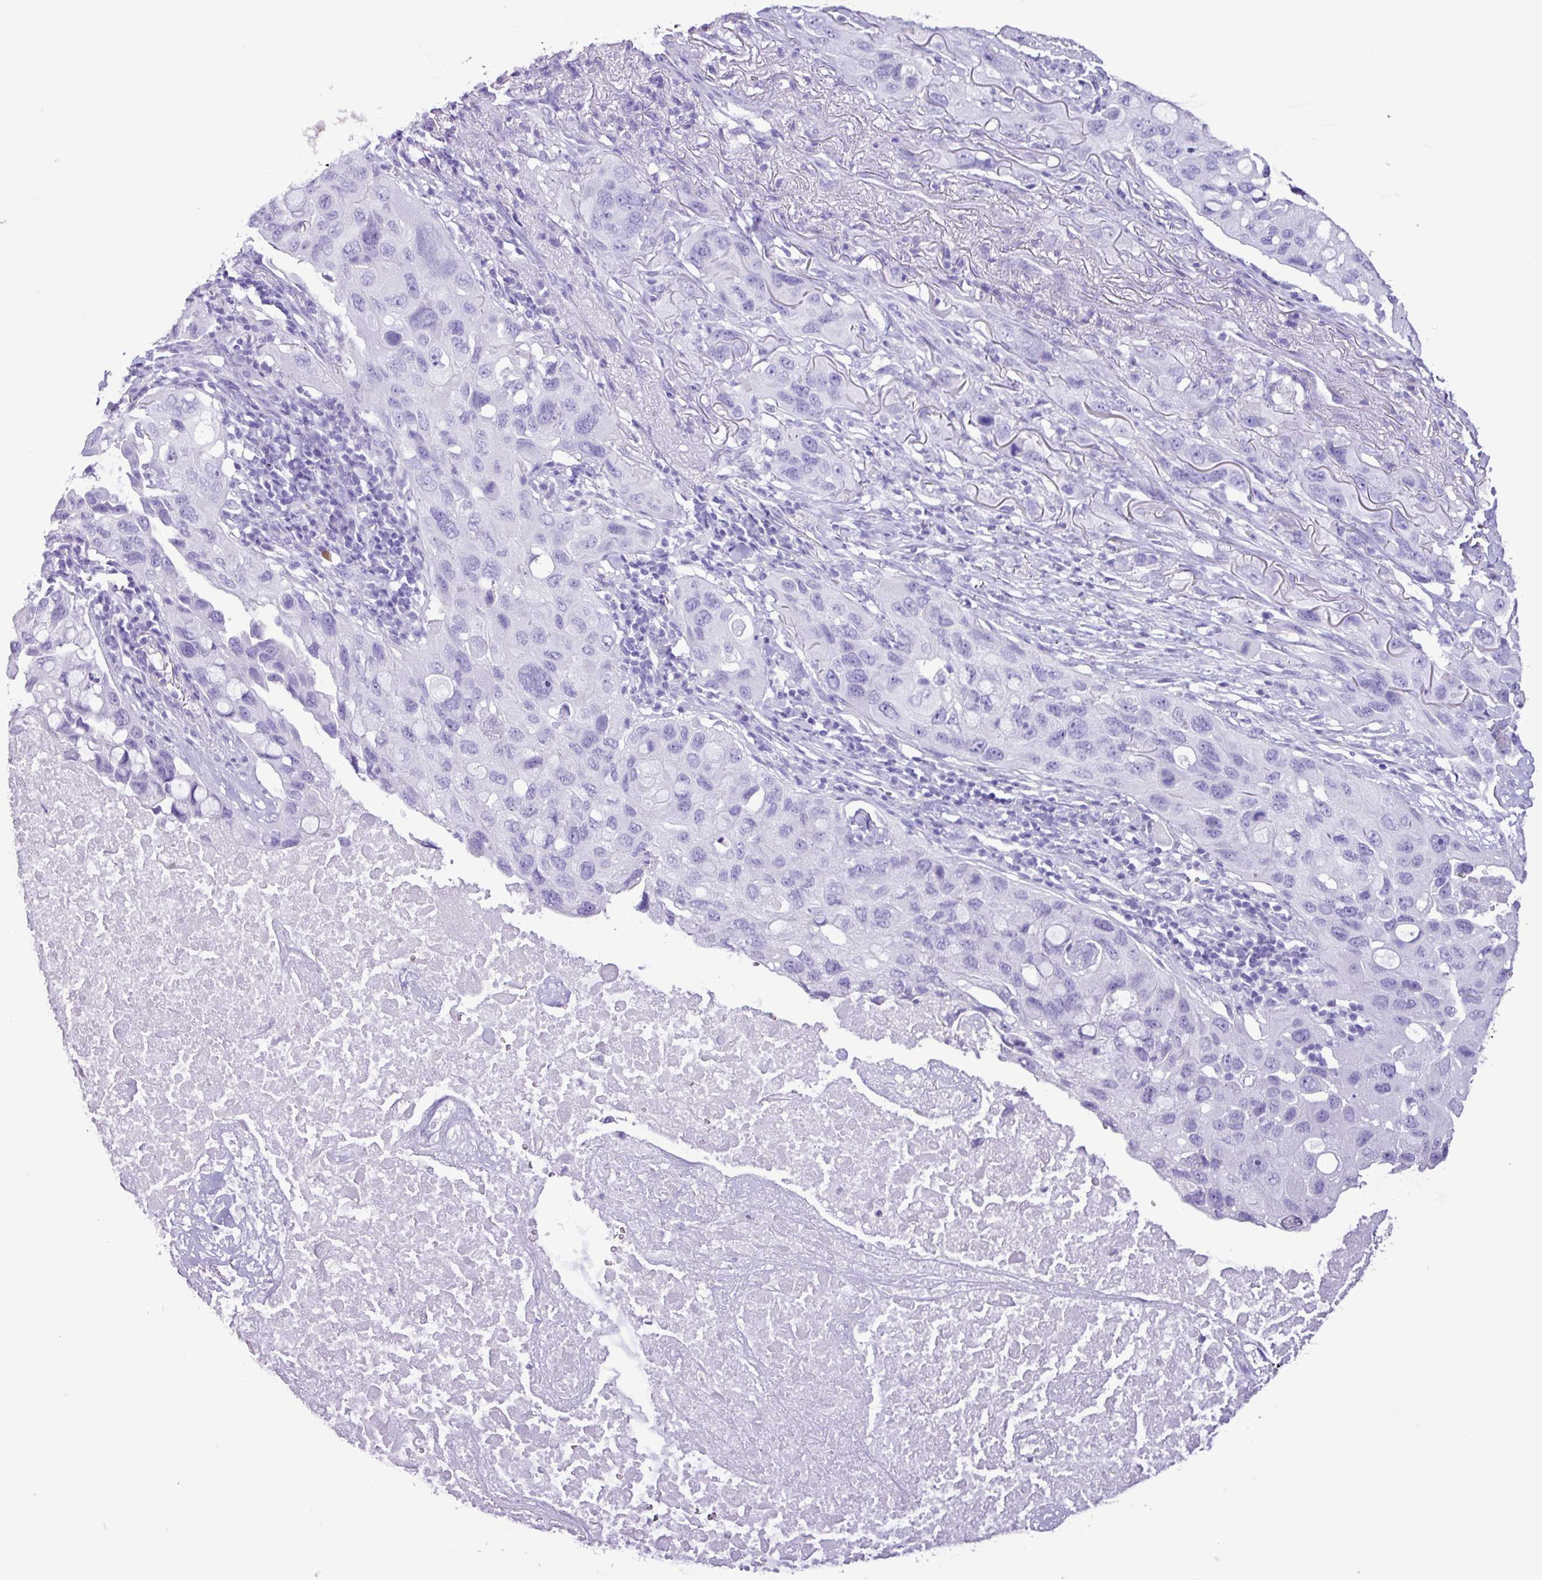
{"staining": {"intensity": "negative", "quantity": "none", "location": "none"}, "tissue": "lung cancer", "cell_type": "Tumor cells", "image_type": "cancer", "snomed": [{"axis": "morphology", "description": "Squamous cell carcinoma, NOS"}, {"axis": "topography", "description": "Lung"}], "caption": "This is an immunohistochemistry histopathology image of human lung squamous cell carcinoma. There is no staining in tumor cells.", "gene": "CKMT2", "patient": {"sex": "female", "age": 73}}